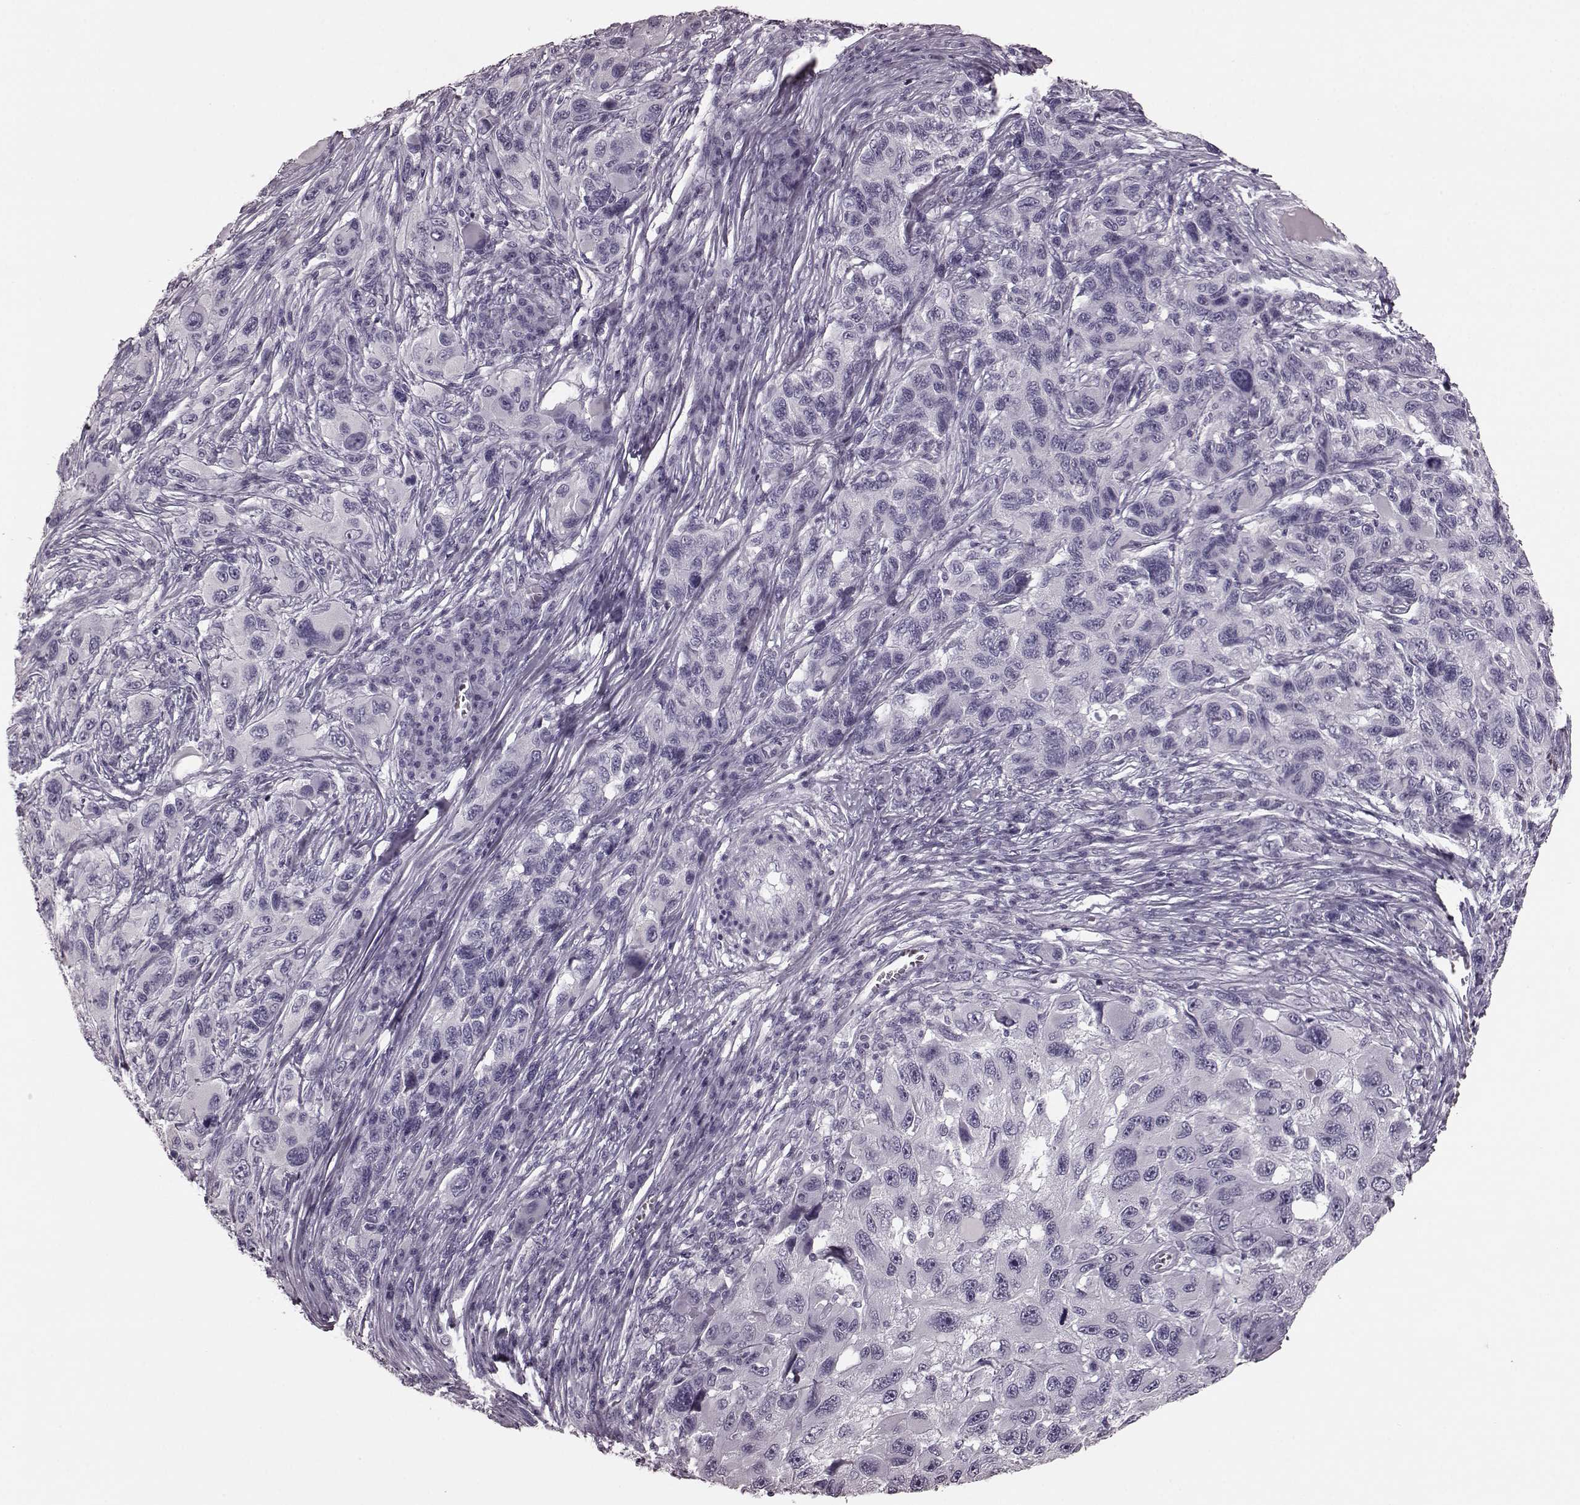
{"staining": {"intensity": "negative", "quantity": "none", "location": "none"}, "tissue": "melanoma", "cell_type": "Tumor cells", "image_type": "cancer", "snomed": [{"axis": "morphology", "description": "Malignant melanoma, NOS"}, {"axis": "topography", "description": "Skin"}], "caption": "Human malignant melanoma stained for a protein using immunohistochemistry (IHC) displays no expression in tumor cells.", "gene": "TRPM1", "patient": {"sex": "male", "age": 53}}